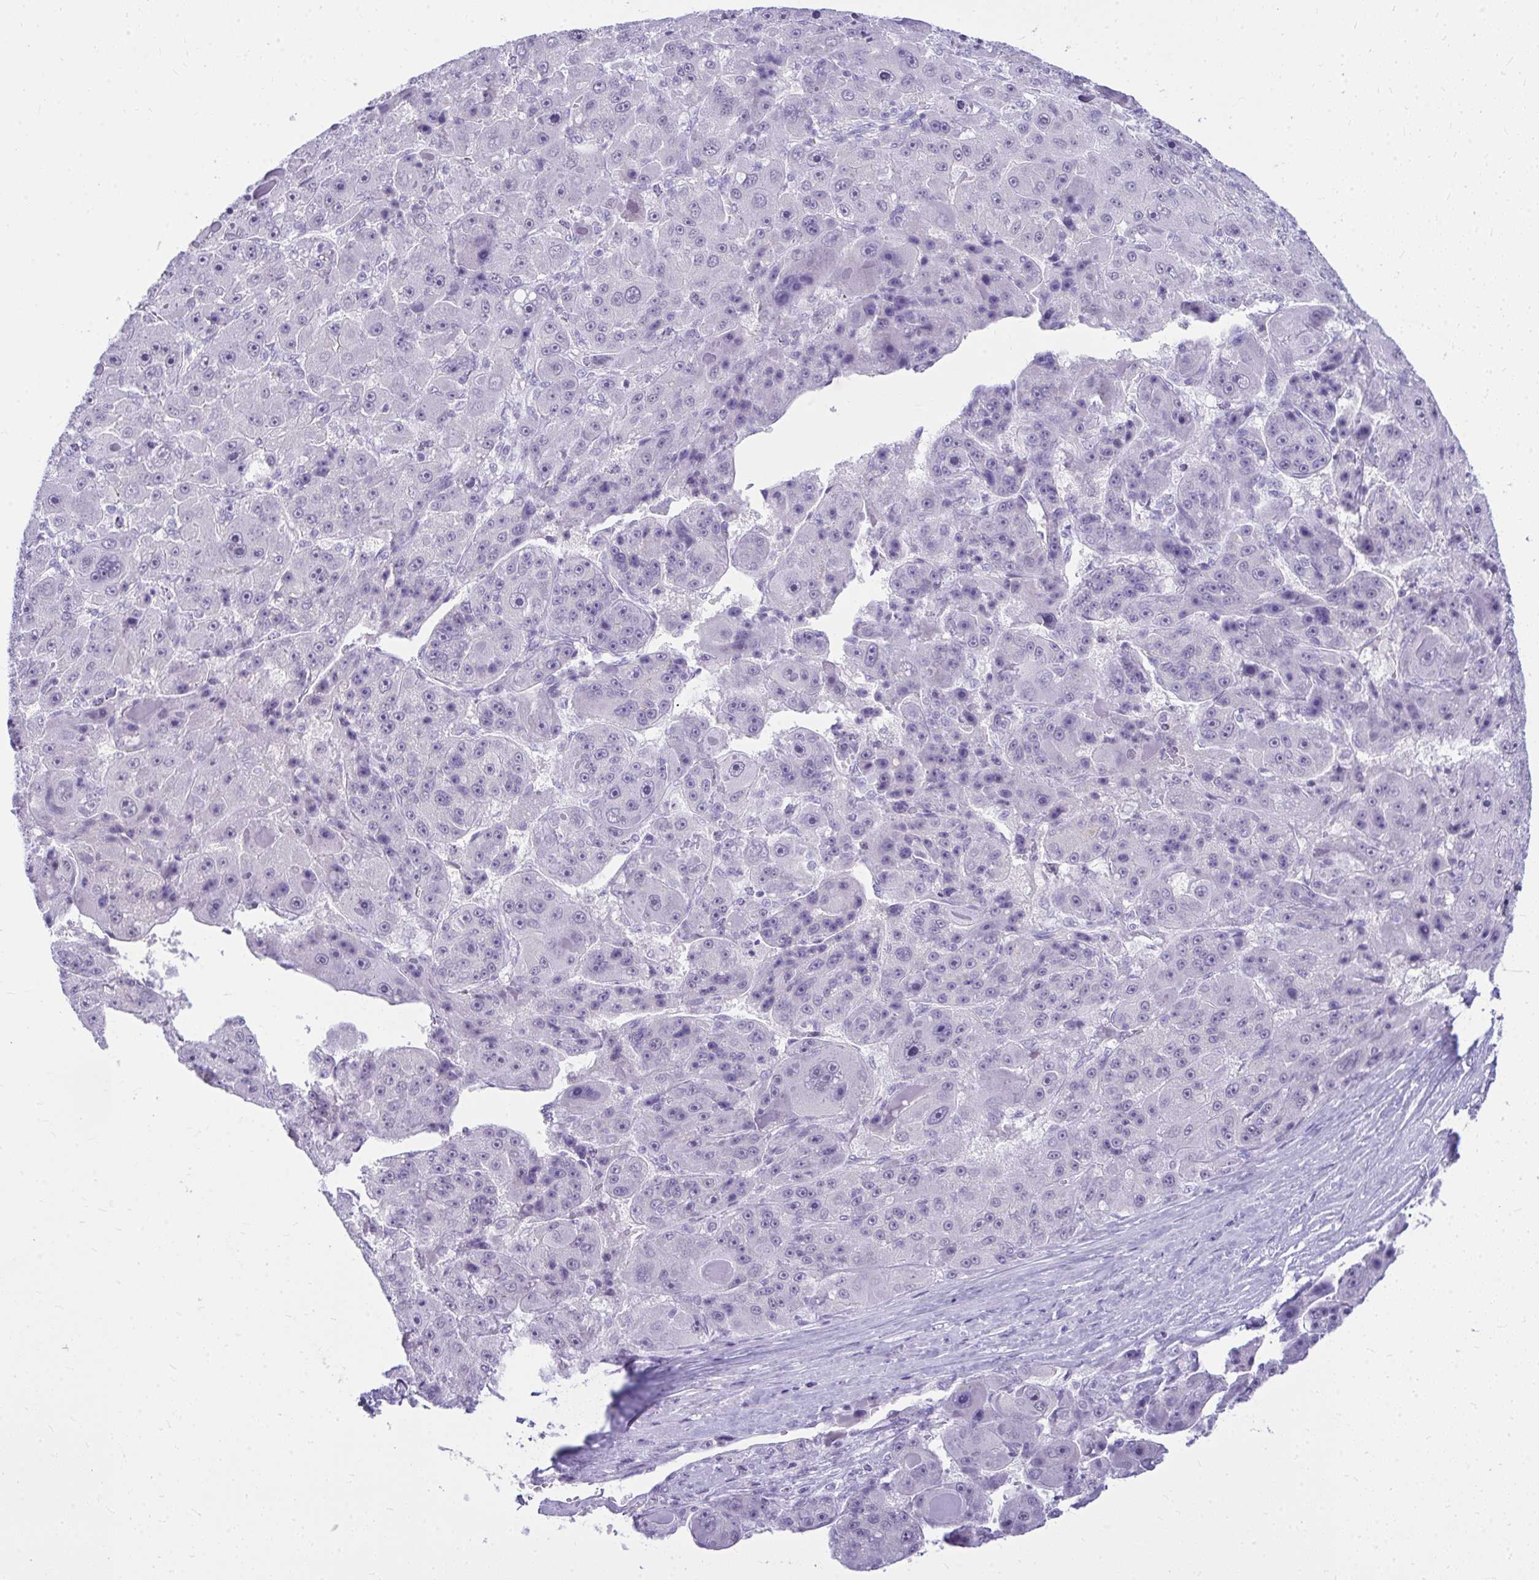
{"staining": {"intensity": "negative", "quantity": "none", "location": "none"}, "tissue": "liver cancer", "cell_type": "Tumor cells", "image_type": "cancer", "snomed": [{"axis": "morphology", "description": "Carcinoma, Hepatocellular, NOS"}, {"axis": "topography", "description": "Liver"}], "caption": "A micrograph of human hepatocellular carcinoma (liver) is negative for staining in tumor cells.", "gene": "OR5F1", "patient": {"sex": "male", "age": 76}}